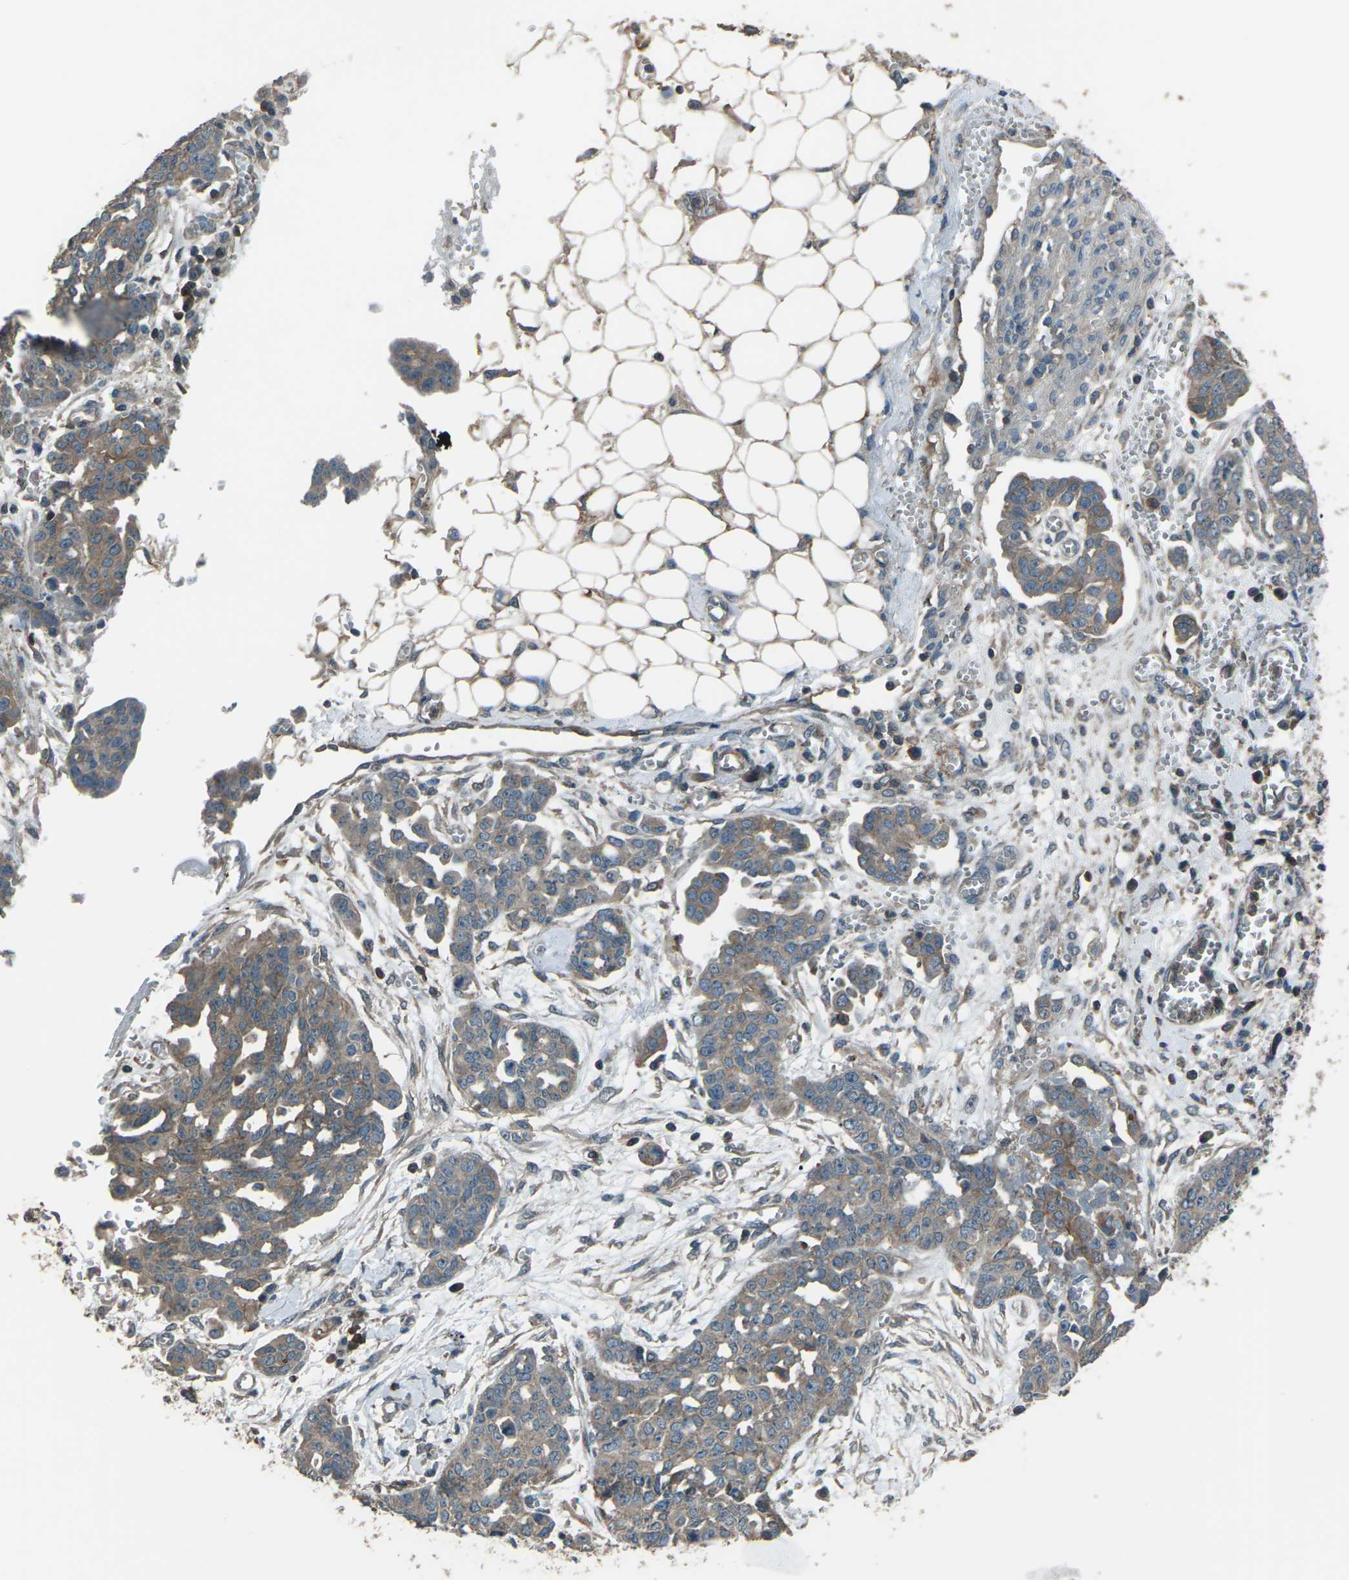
{"staining": {"intensity": "weak", "quantity": ">75%", "location": "cytoplasmic/membranous"}, "tissue": "ovarian cancer", "cell_type": "Tumor cells", "image_type": "cancer", "snomed": [{"axis": "morphology", "description": "Cystadenocarcinoma, serous, NOS"}, {"axis": "topography", "description": "Soft tissue"}, {"axis": "topography", "description": "Ovary"}], "caption": "The immunohistochemical stain highlights weak cytoplasmic/membranous expression in tumor cells of ovarian cancer (serous cystadenocarcinoma) tissue.", "gene": "CMTM4", "patient": {"sex": "female", "age": 57}}